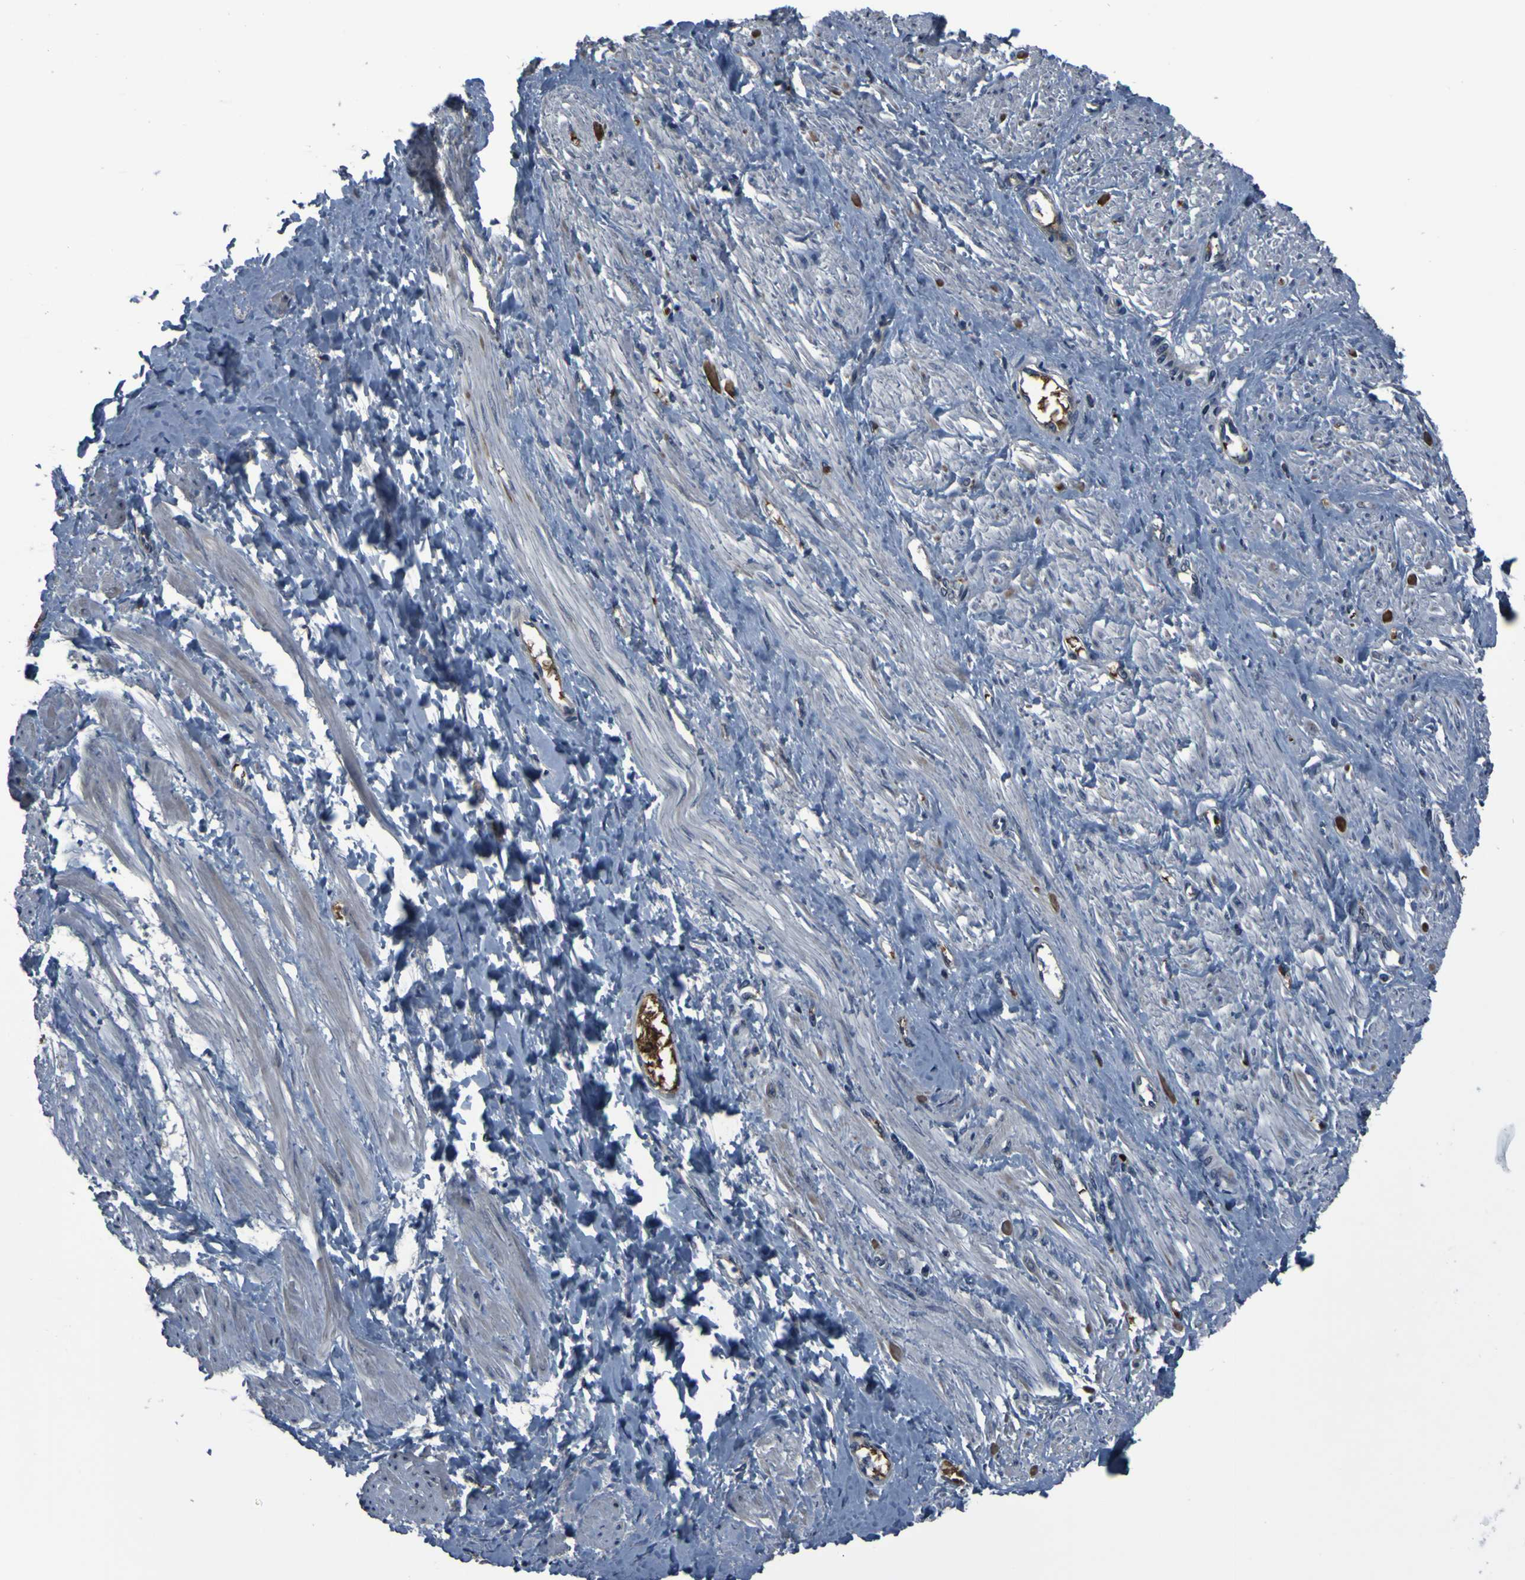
{"staining": {"intensity": "negative", "quantity": "none", "location": "none"}, "tissue": "smooth muscle", "cell_type": "Smooth muscle cells", "image_type": "normal", "snomed": [{"axis": "morphology", "description": "Normal tissue, NOS"}, {"axis": "topography", "description": "Smooth muscle"}, {"axis": "topography", "description": "Uterus"}], "caption": "Immunohistochemistry histopathology image of normal smooth muscle stained for a protein (brown), which reveals no positivity in smooth muscle cells.", "gene": "GRAMD1A", "patient": {"sex": "female", "age": 39}}